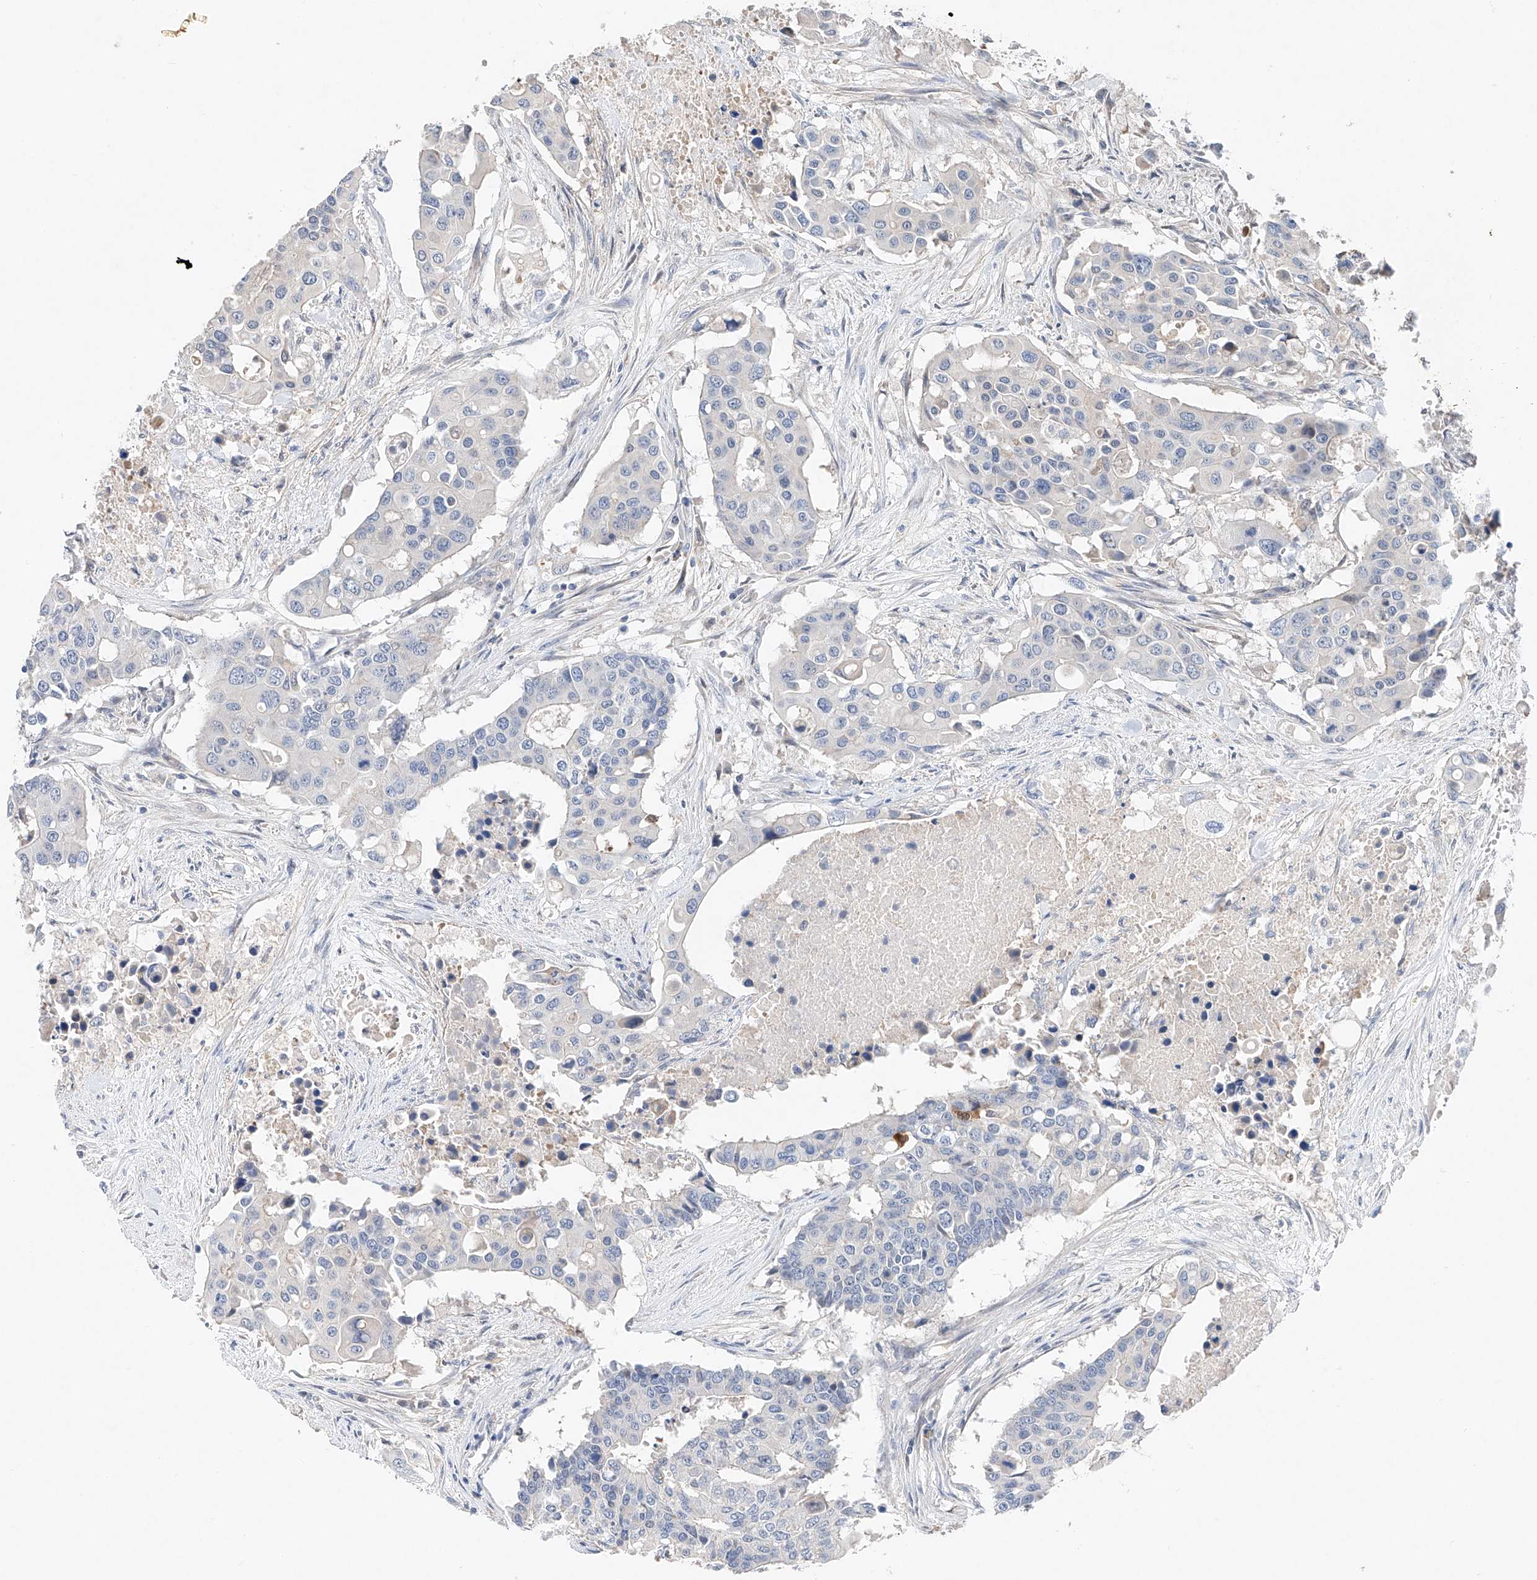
{"staining": {"intensity": "negative", "quantity": "none", "location": "none"}, "tissue": "colorectal cancer", "cell_type": "Tumor cells", "image_type": "cancer", "snomed": [{"axis": "morphology", "description": "Adenocarcinoma, NOS"}, {"axis": "topography", "description": "Colon"}], "caption": "Tumor cells are negative for protein expression in human adenocarcinoma (colorectal).", "gene": "FUCA2", "patient": {"sex": "male", "age": 77}}